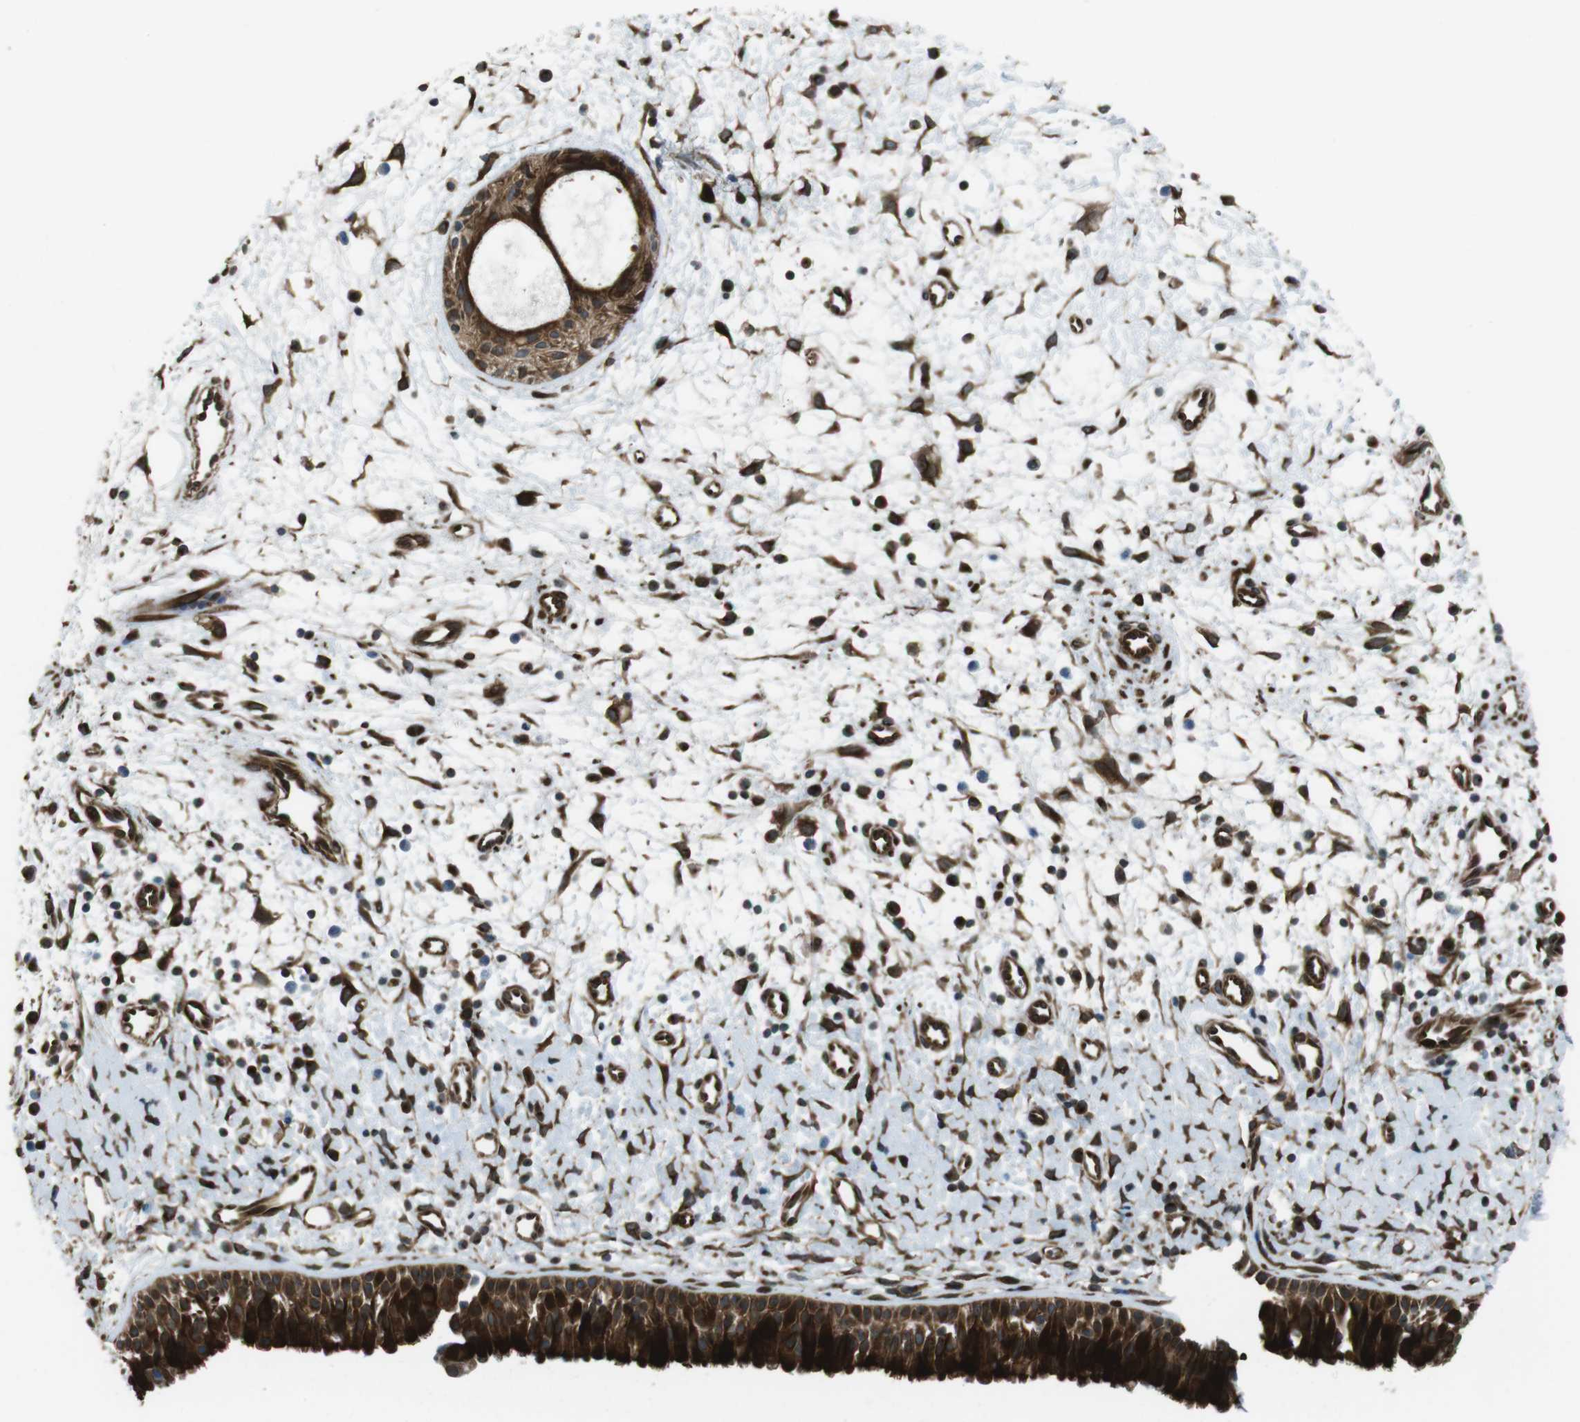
{"staining": {"intensity": "strong", "quantity": ">75%", "location": "cytoplasmic/membranous"}, "tissue": "nasopharynx", "cell_type": "Respiratory epithelial cells", "image_type": "normal", "snomed": [{"axis": "morphology", "description": "Normal tissue, NOS"}, {"axis": "topography", "description": "Nasopharynx"}], "caption": "IHC image of normal nasopharynx: nasopharynx stained using immunohistochemistry (IHC) reveals high levels of strong protein expression localized specifically in the cytoplasmic/membranous of respiratory epithelial cells, appearing as a cytoplasmic/membranous brown color.", "gene": "ZNF330", "patient": {"sex": "male", "age": 22}}